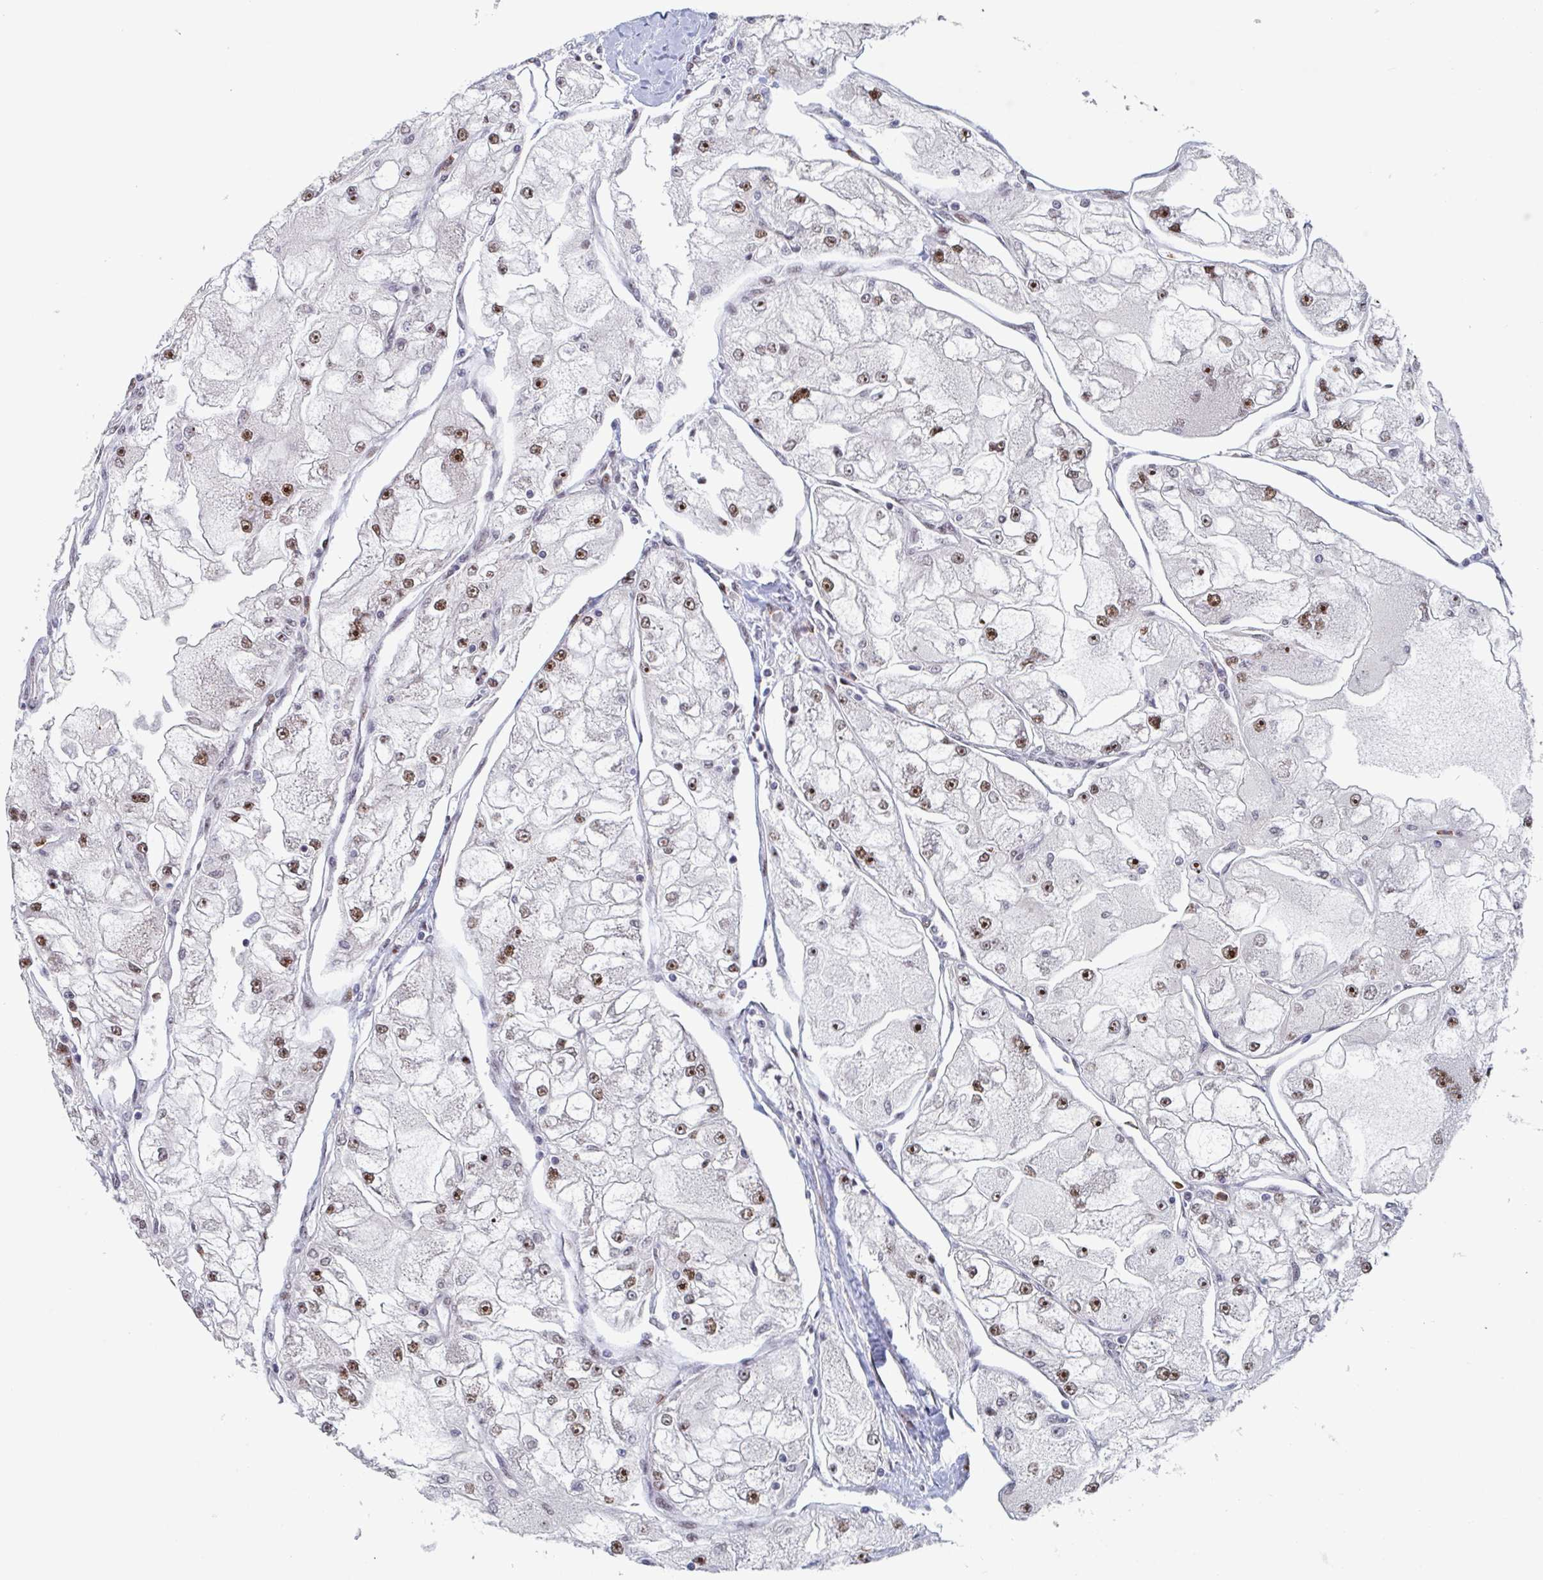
{"staining": {"intensity": "moderate", "quantity": ">75%", "location": "nuclear"}, "tissue": "renal cancer", "cell_type": "Tumor cells", "image_type": "cancer", "snomed": [{"axis": "morphology", "description": "Adenocarcinoma, NOS"}, {"axis": "topography", "description": "Kidney"}], "caption": "Immunohistochemical staining of human renal cancer (adenocarcinoma) shows medium levels of moderate nuclear positivity in about >75% of tumor cells.", "gene": "RNF212", "patient": {"sex": "female", "age": 72}}